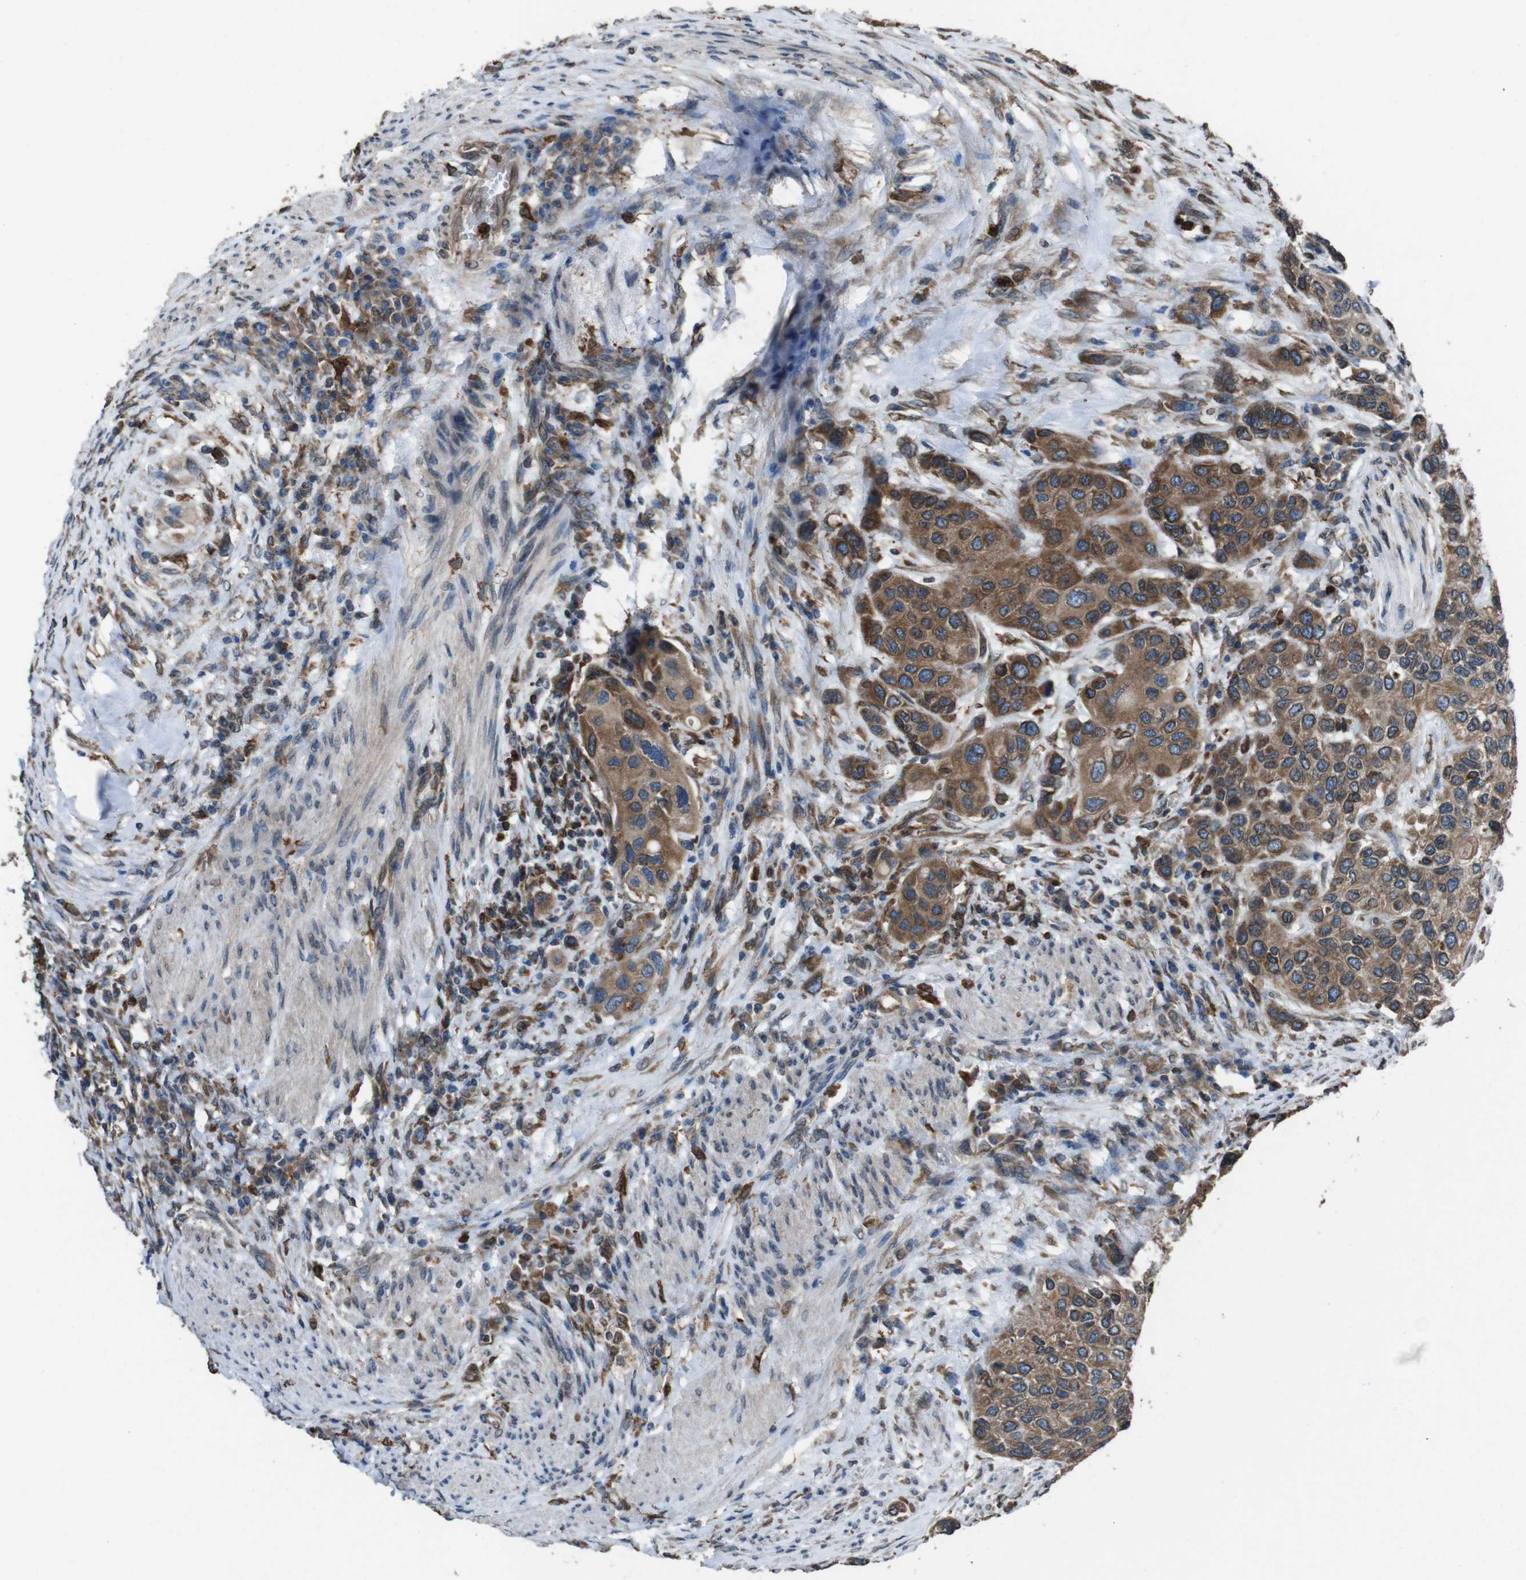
{"staining": {"intensity": "moderate", "quantity": ">75%", "location": "cytoplasmic/membranous"}, "tissue": "urothelial cancer", "cell_type": "Tumor cells", "image_type": "cancer", "snomed": [{"axis": "morphology", "description": "Urothelial carcinoma, High grade"}, {"axis": "topography", "description": "Urinary bladder"}], "caption": "Urothelial cancer was stained to show a protein in brown. There is medium levels of moderate cytoplasmic/membranous expression in about >75% of tumor cells.", "gene": "APMAP", "patient": {"sex": "female", "age": 56}}